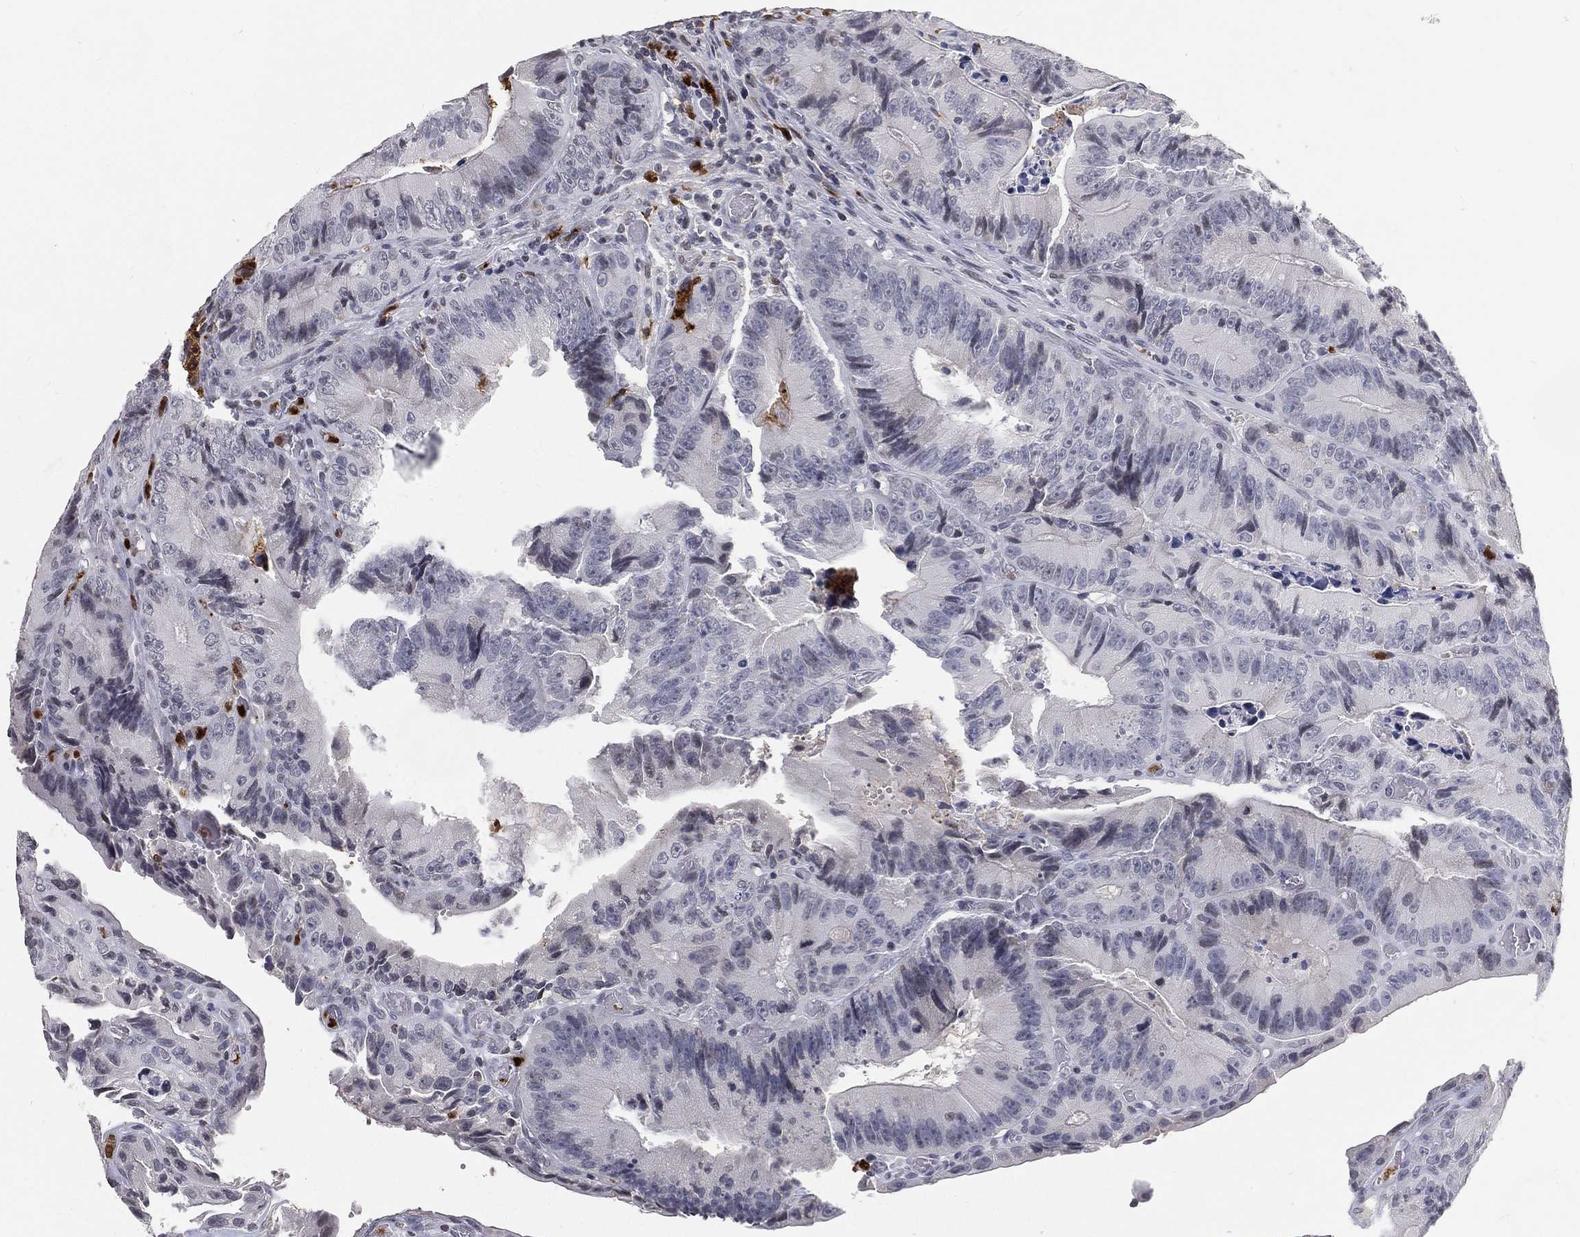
{"staining": {"intensity": "negative", "quantity": "none", "location": "none"}, "tissue": "colorectal cancer", "cell_type": "Tumor cells", "image_type": "cancer", "snomed": [{"axis": "morphology", "description": "Adenocarcinoma, NOS"}, {"axis": "topography", "description": "Colon"}], "caption": "DAB immunohistochemical staining of human colorectal cancer demonstrates no significant staining in tumor cells. (DAB IHC, high magnification).", "gene": "ARG1", "patient": {"sex": "female", "age": 86}}